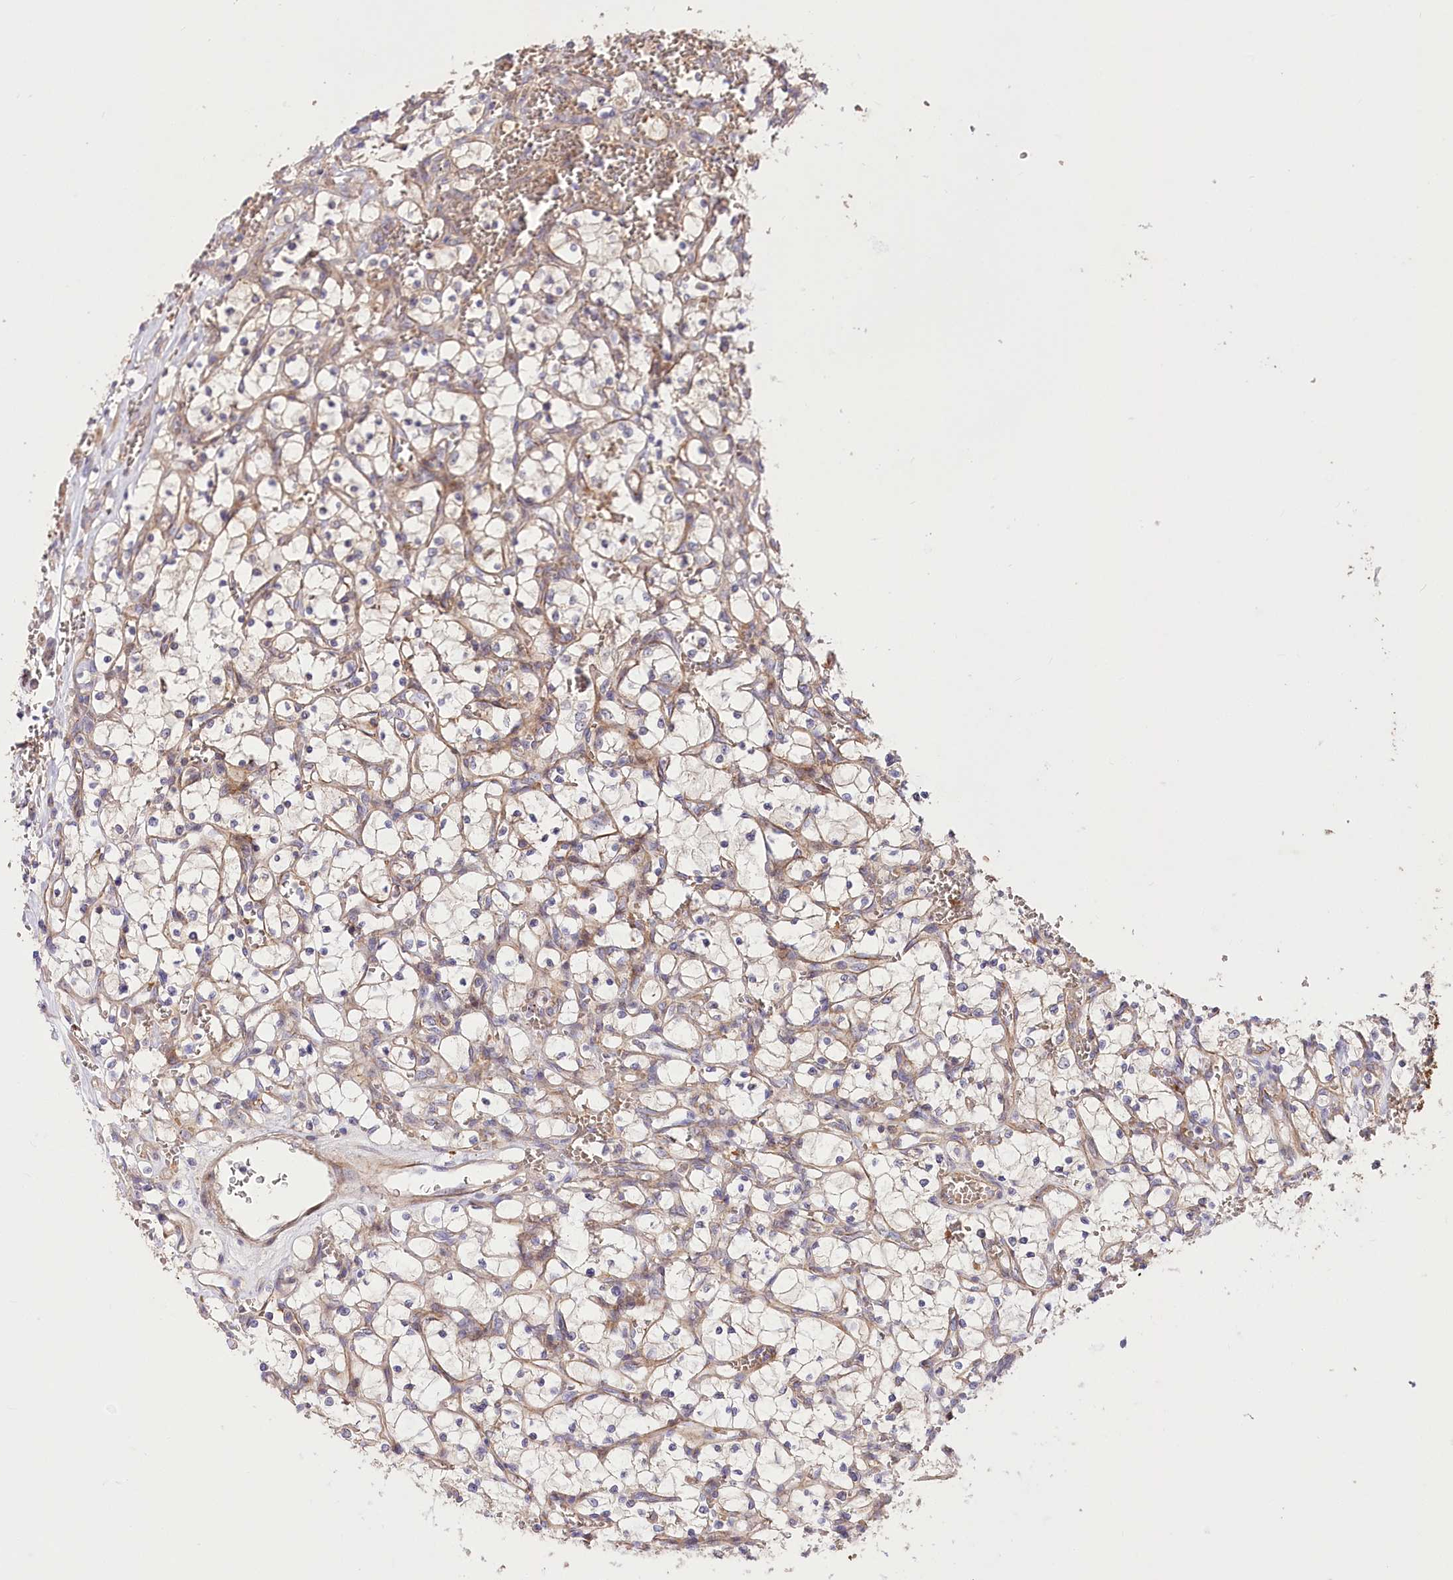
{"staining": {"intensity": "weak", "quantity": "<25%", "location": "cytoplasmic/membranous"}, "tissue": "renal cancer", "cell_type": "Tumor cells", "image_type": "cancer", "snomed": [{"axis": "morphology", "description": "Adenocarcinoma, NOS"}, {"axis": "topography", "description": "Kidney"}], "caption": "DAB (3,3'-diaminobenzidine) immunohistochemical staining of renal adenocarcinoma displays no significant positivity in tumor cells.", "gene": "TRUB1", "patient": {"sex": "female", "age": 69}}